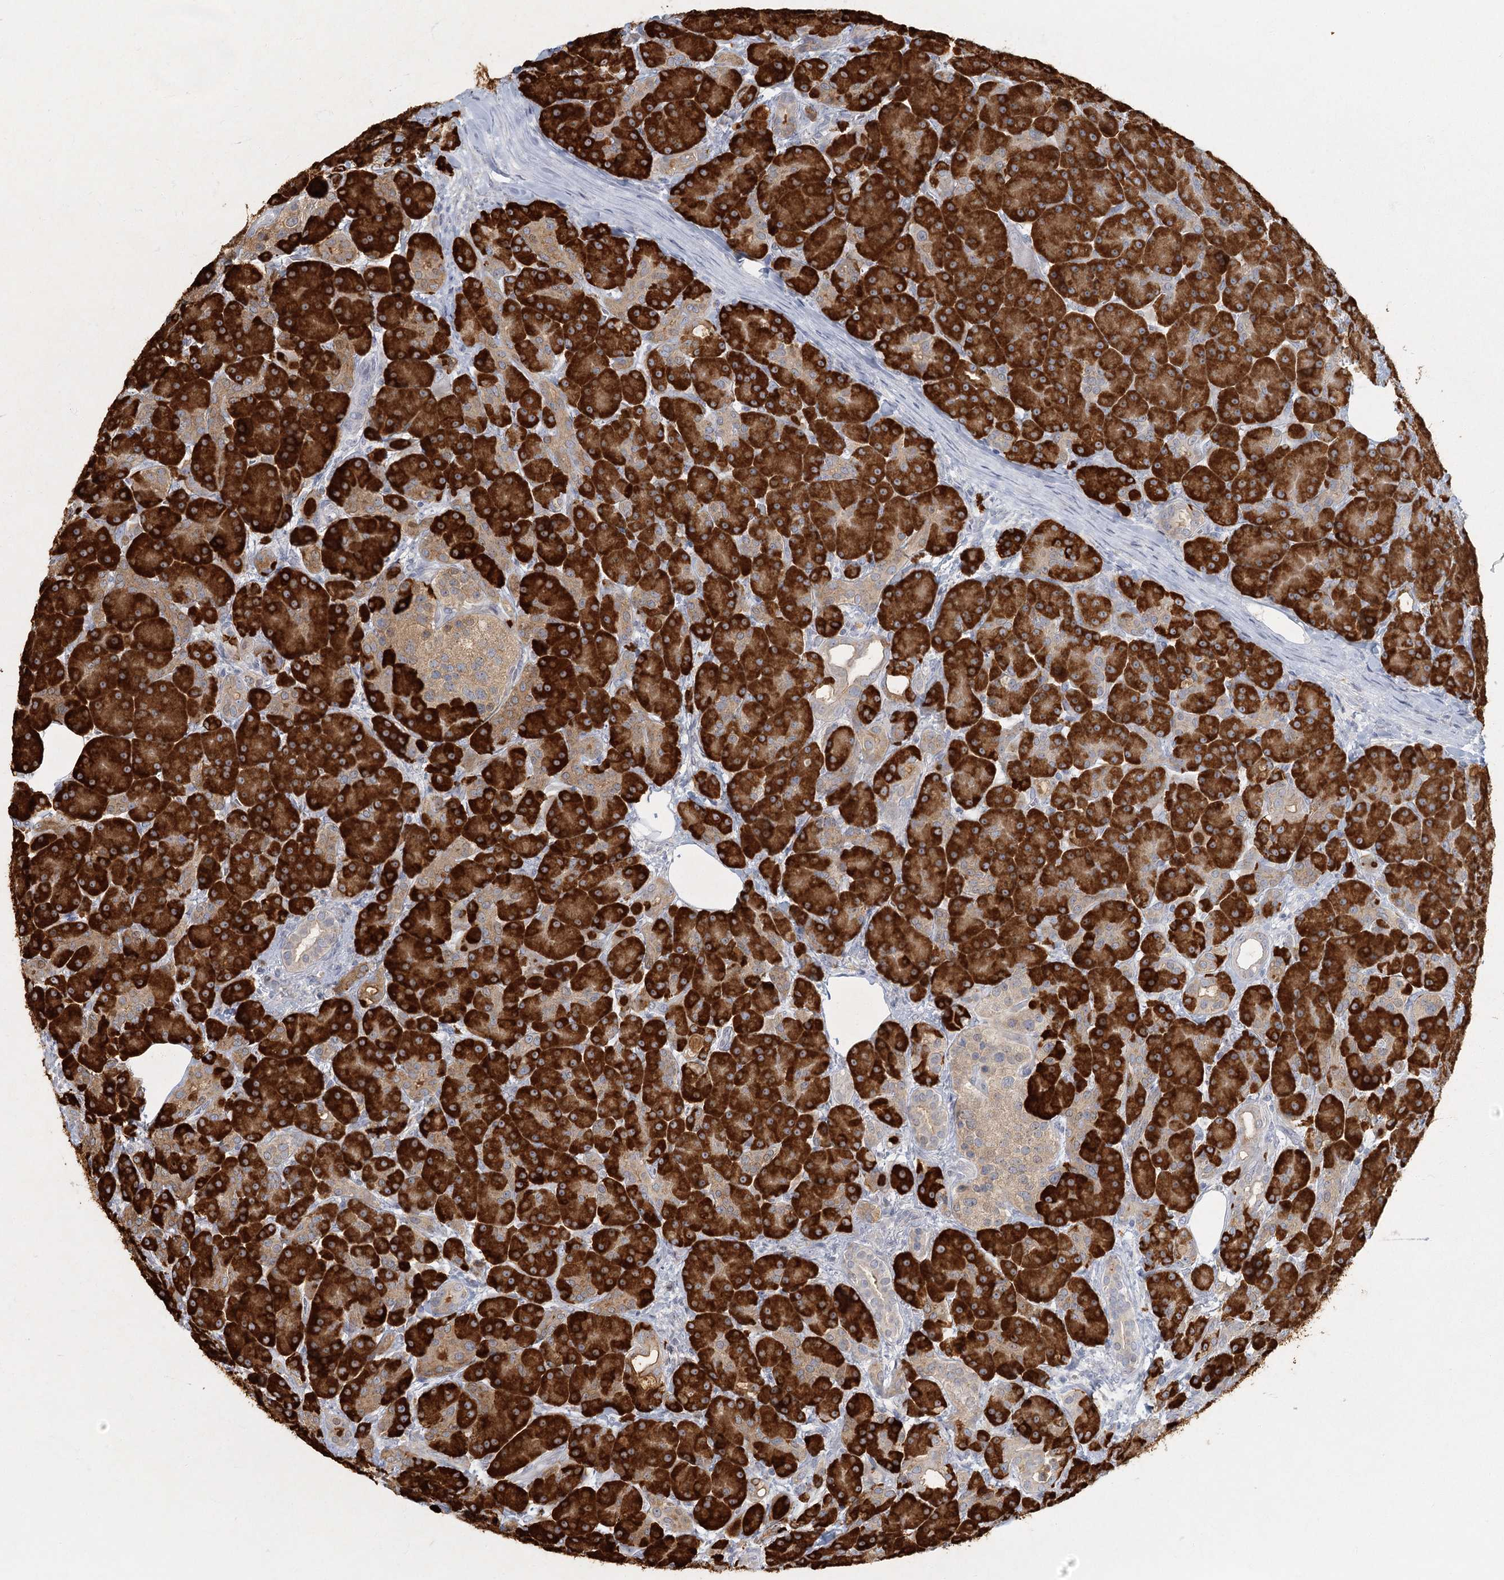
{"staining": {"intensity": "strong", "quantity": ">75%", "location": "cytoplasmic/membranous"}, "tissue": "pancreas", "cell_type": "Exocrine glandular cells", "image_type": "normal", "snomed": [{"axis": "morphology", "description": "Normal tissue, NOS"}, {"axis": "topography", "description": "Pancreas"}], "caption": "A histopathology image showing strong cytoplasmic/membranous staining in about >75% of exocrine glandular cells in unremarkable pancreas, as visualized by brown immunohistochemical staining.", "gene": "FAM110C", "patient": {"sex": "male", "age": 63}}